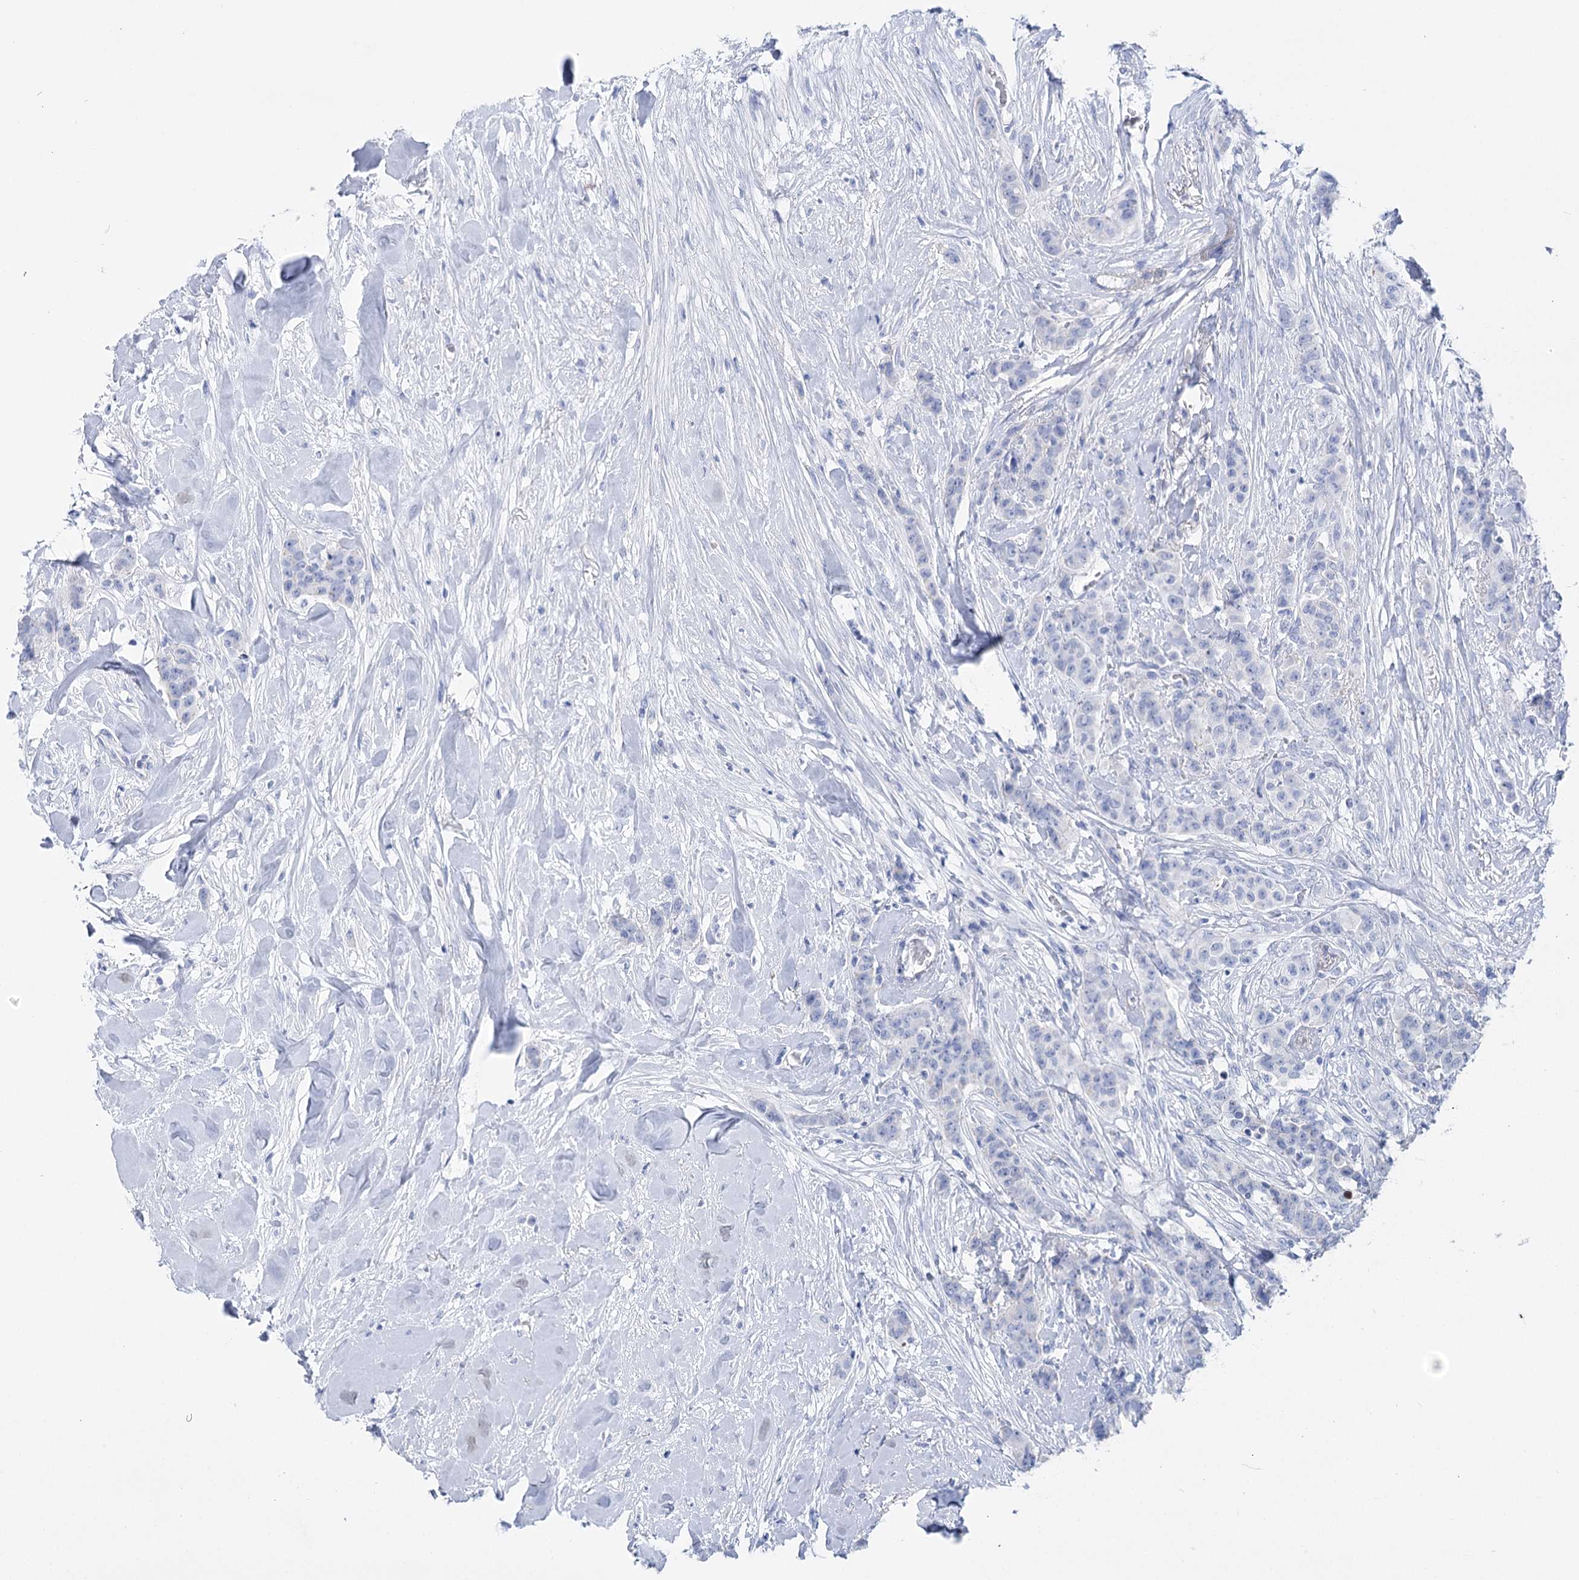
{"staining": {"intensity": "negative", "quantity": "none", "location": "none"}, "tissue": "breast cancer", "cell_type": "Tumor cells", "image_type": "cancer", "snomed": [{"axis": "morphology", "description": "Duct carcinoma"}, {"axis": "topography", "description": "Breast"}], "caption": "This is an IHC photomicrograph of infiltrating ductal carcinoma (breast). There is no staining in tumor cells.", "gene": "PCDHA1", "patient": {"sex": "female", "age": 40}}